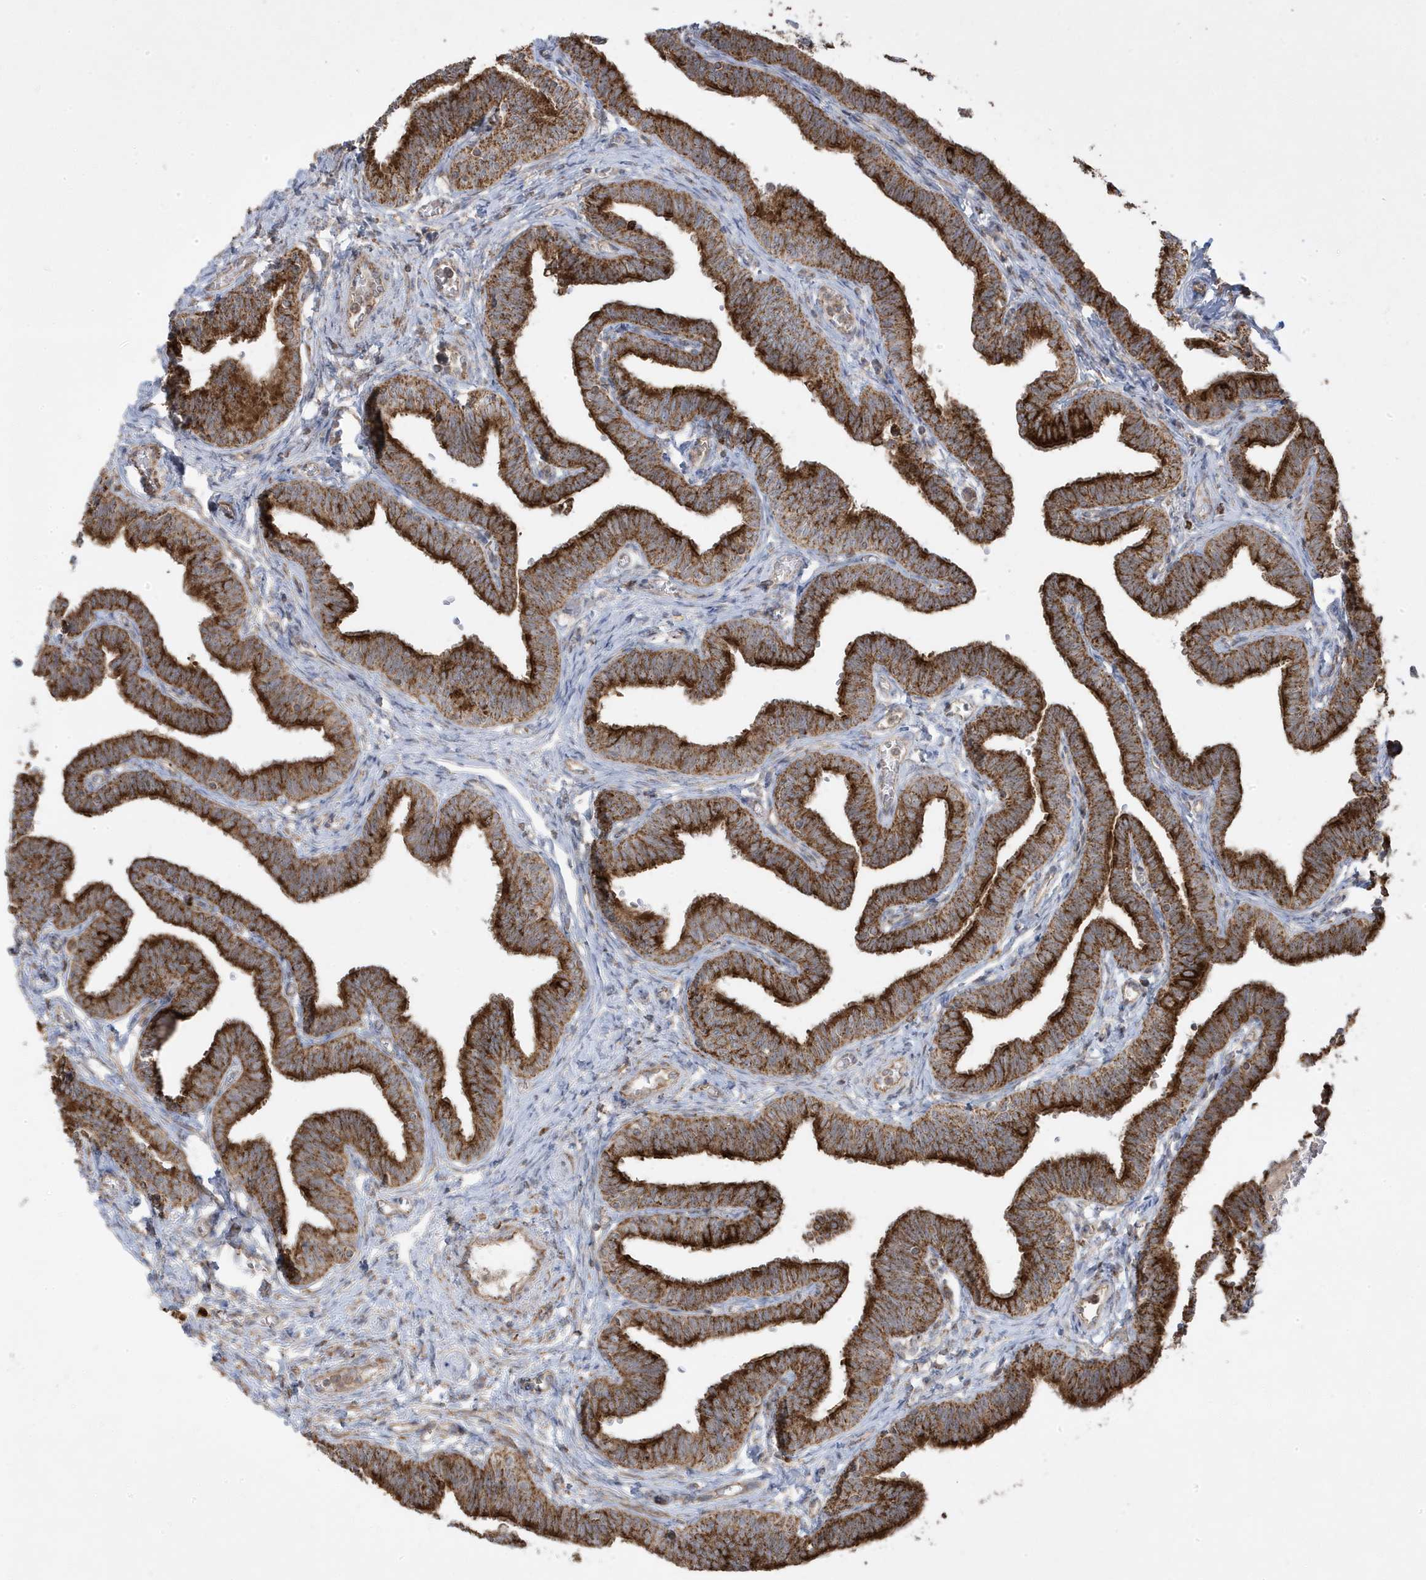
{"staining": {"intensity": "strong", "quantity": ">75%", "location": "cytoplasmic/membranous"}, "tissue": "fallopian tube", "cell_type": "Glandular cells", "image_type": "normal", "snomed": [{"axis": "morphology", "description": "Normal tissue, NOS"}, {"axis": "topography", "description": "Fallopian tube"}, {"axis": "topography", "description": "Ovary"}], "caption": "Unremarkable fallopian tube was stained to show a protein in brown. There is high levels of strong cytoplasmic/membranous staining in approximately >75% of glandular cells. Nuclei are stained in blue.", "gene": "CLUAP1", "patient": {"sex": "female", "age": 23}}